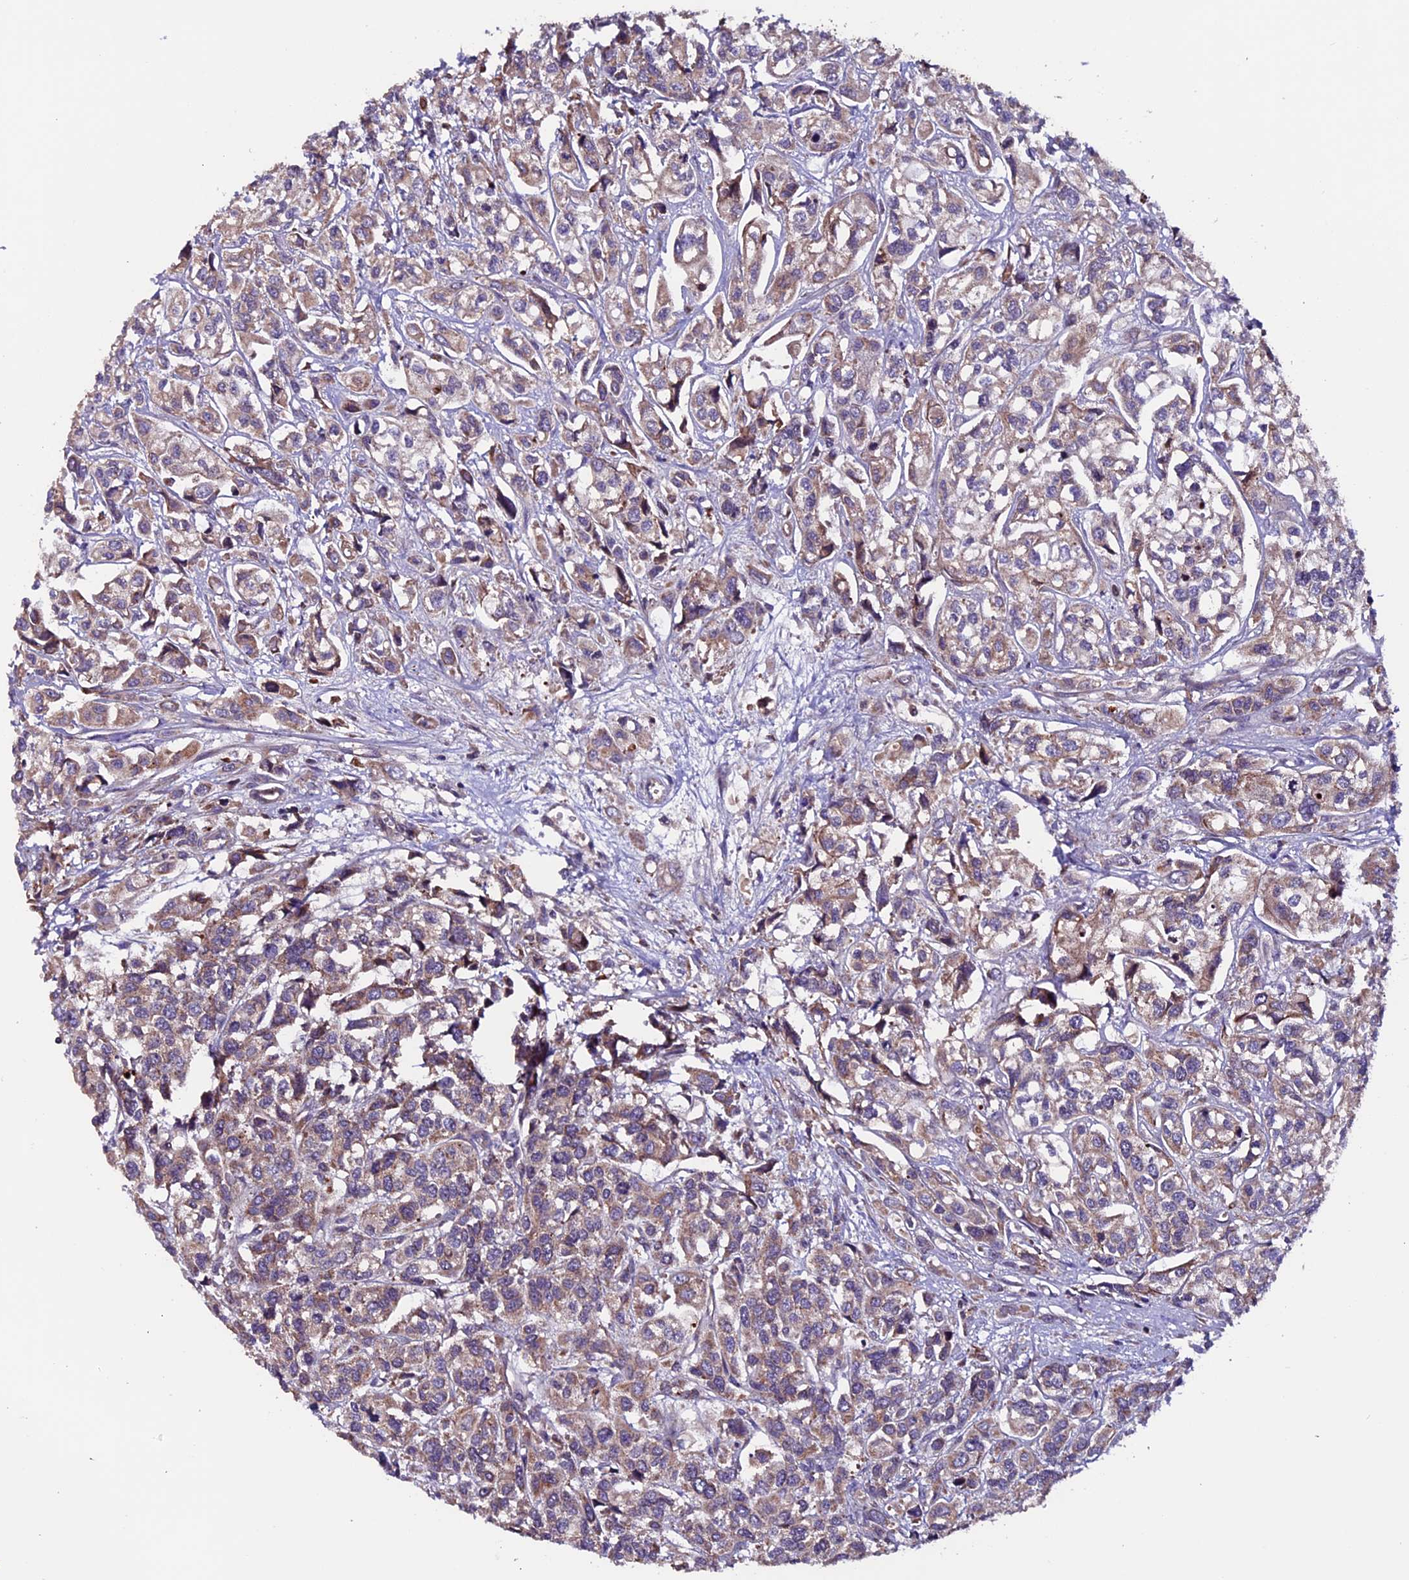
{"staining": {"intensity": "moderate", "quantity": "25%-75%", "location": "cytoplasmic/membranous"}, "tissue": "urothelial cancer", "cell_type": "Tumor cells", "image_type": "cancer", "snomed": [{"axis": "morphology", "description": "Urothelial carcinoma, High grade"}, {"axis": "topography", "description": "Urinary bladder"}], "caption": "Immunohistochemical staining of human high-grade urothelial carcinoma exhibits medium levels of moderate cytoplasmic/membranous protein positivity in about 25%-75% of tumor cells.", "gene": "ZNF598", "patient": {"sex": "male", "age": 67}}